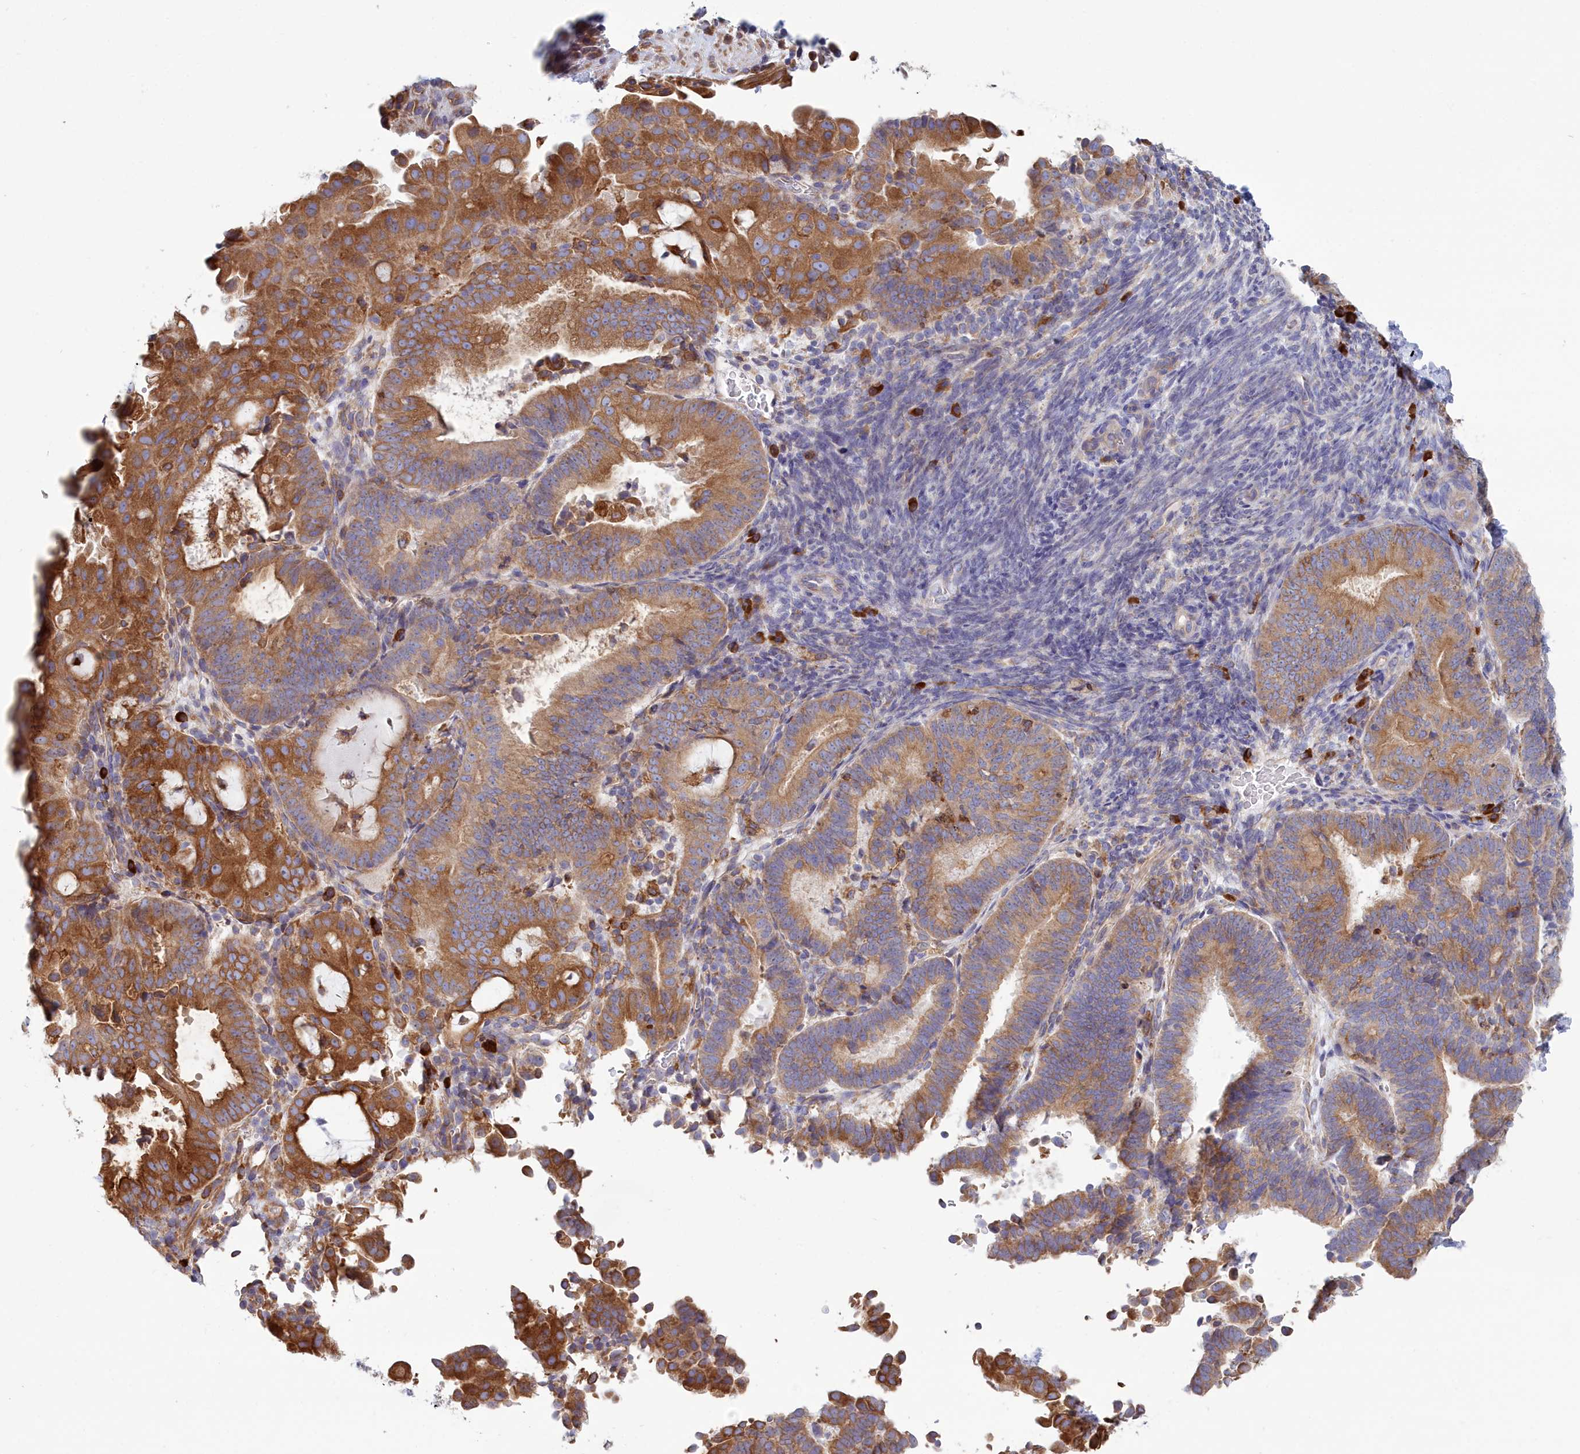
{"staining": {"intensity": "strong", "quantity": ">75%", "location": "cytoplasmic/membranous"}, "tissue": "endometrial cancer", "cell_type": "Tumor cells", "image_type": "cancer", "snomed": [{"axis": "morphology", "description": "Adenocarcinoma, NOS"}, {"axis": "topography", "description": "Endometrium"}], "caption": "Adenocarcinoma (endometrial) tissue shows strong cytoplasmic/membranous positivity in approximately >75% of tumor cells, visualized by immunohistochemistry.", "gene": "HM13", "patient": {"sex": "female", "age": 70}}